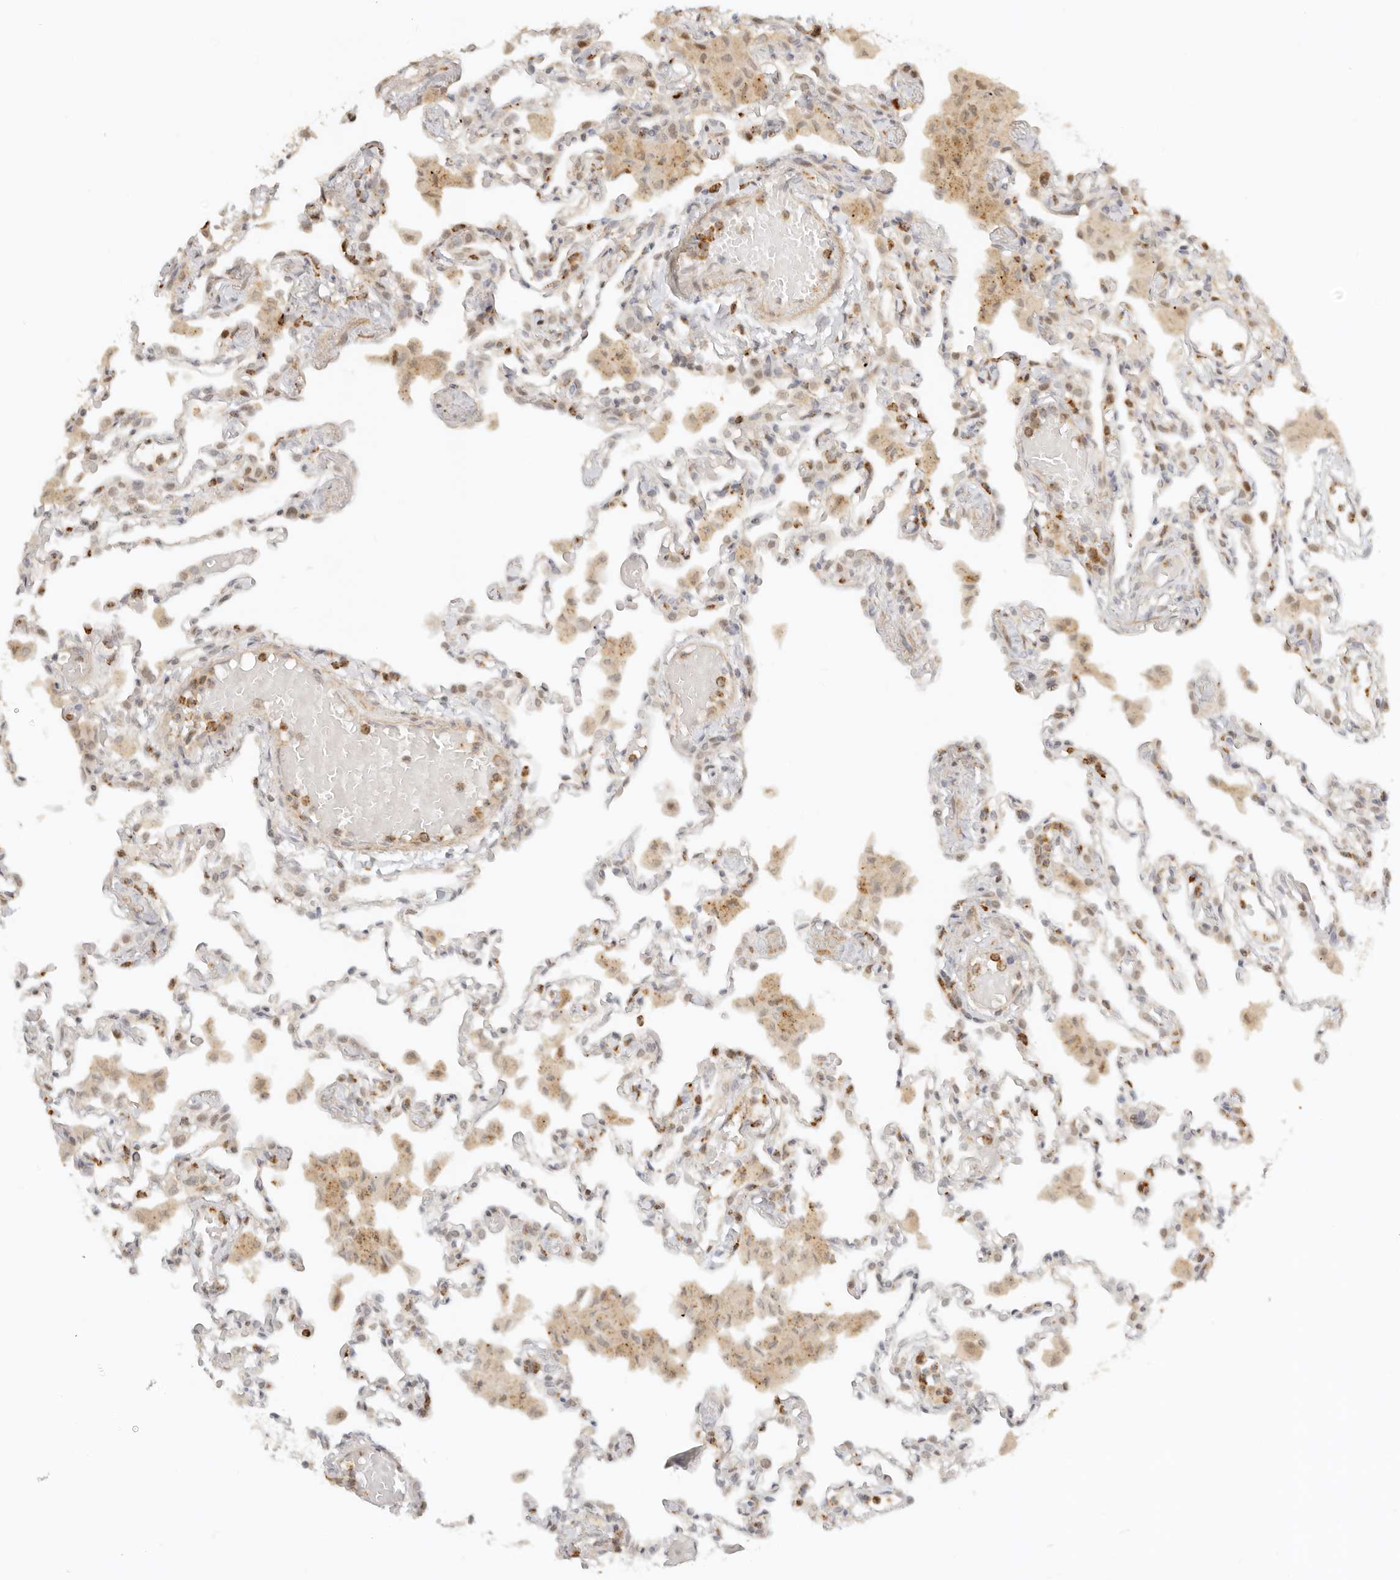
{"staining": {"intensity": "moderate", "quantity": "<25%", "location": "cytoplasmic/membranous"}, "tissue": "lung", "cell_type": "Alveolar cells", "image_type": "normal", "snomed": [{"axis": "morphology", "description": "Normal tissue, NOS"}, {"axis": "topography", "description": "Bronchus"}, {"axis": "topography", "description": "Lung"}], "caption": "Brown immunohistochemical staining in normal human lung reveals moderate cytoplasmic/membranous positivity in about <25% of alveolar cells. (Stains: DAB (3,3'-diaminobenzidine) in brown, nuclei in blue, Microscopy: brightfield microscopy at high magnification).", "gene": "KIF2B", "patient": {"sex": "female", "age": 49}}